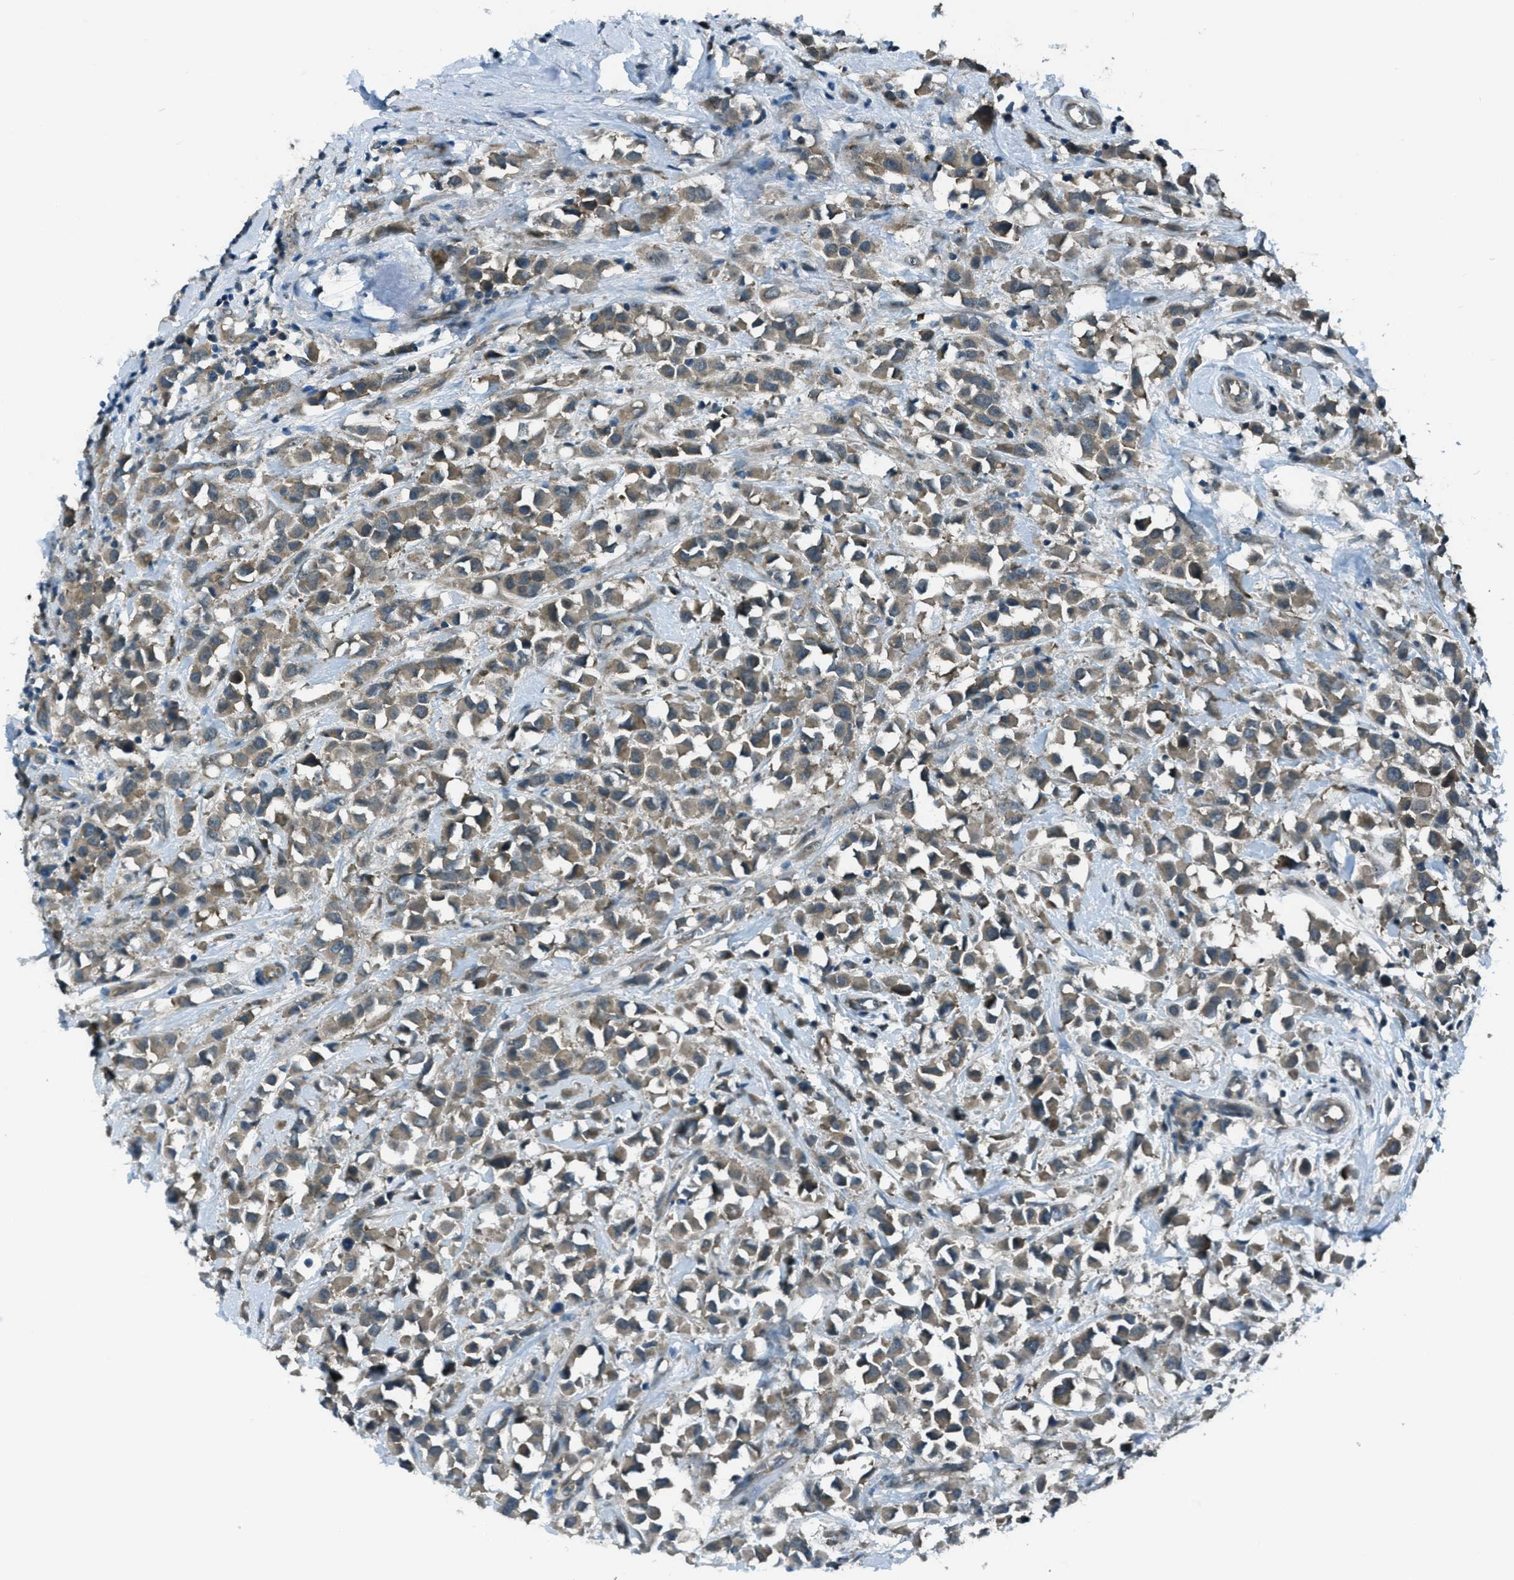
{"staining": {"intensity": "moderate", "quantity": ">75%", "location": "cytoplasmic/membranous"}, "tissue": "breast cancer", "cell_type": "Tumor cells", "image_type": "cancer", "snomed": [{"axis": "morphology", "description": "Duct carcinoma"}, {"axis": "topography", "description": "Breast"}], "caption": "Moderate cytoplasmic/membranous expression for a protein is seen in approximately >75% of tumor cells of invasive ductal carcinoma (breast) using immunohistochemistry (IHC).", "gene": "ASAP2", "patient": {"sex": "female", "age": 61}}